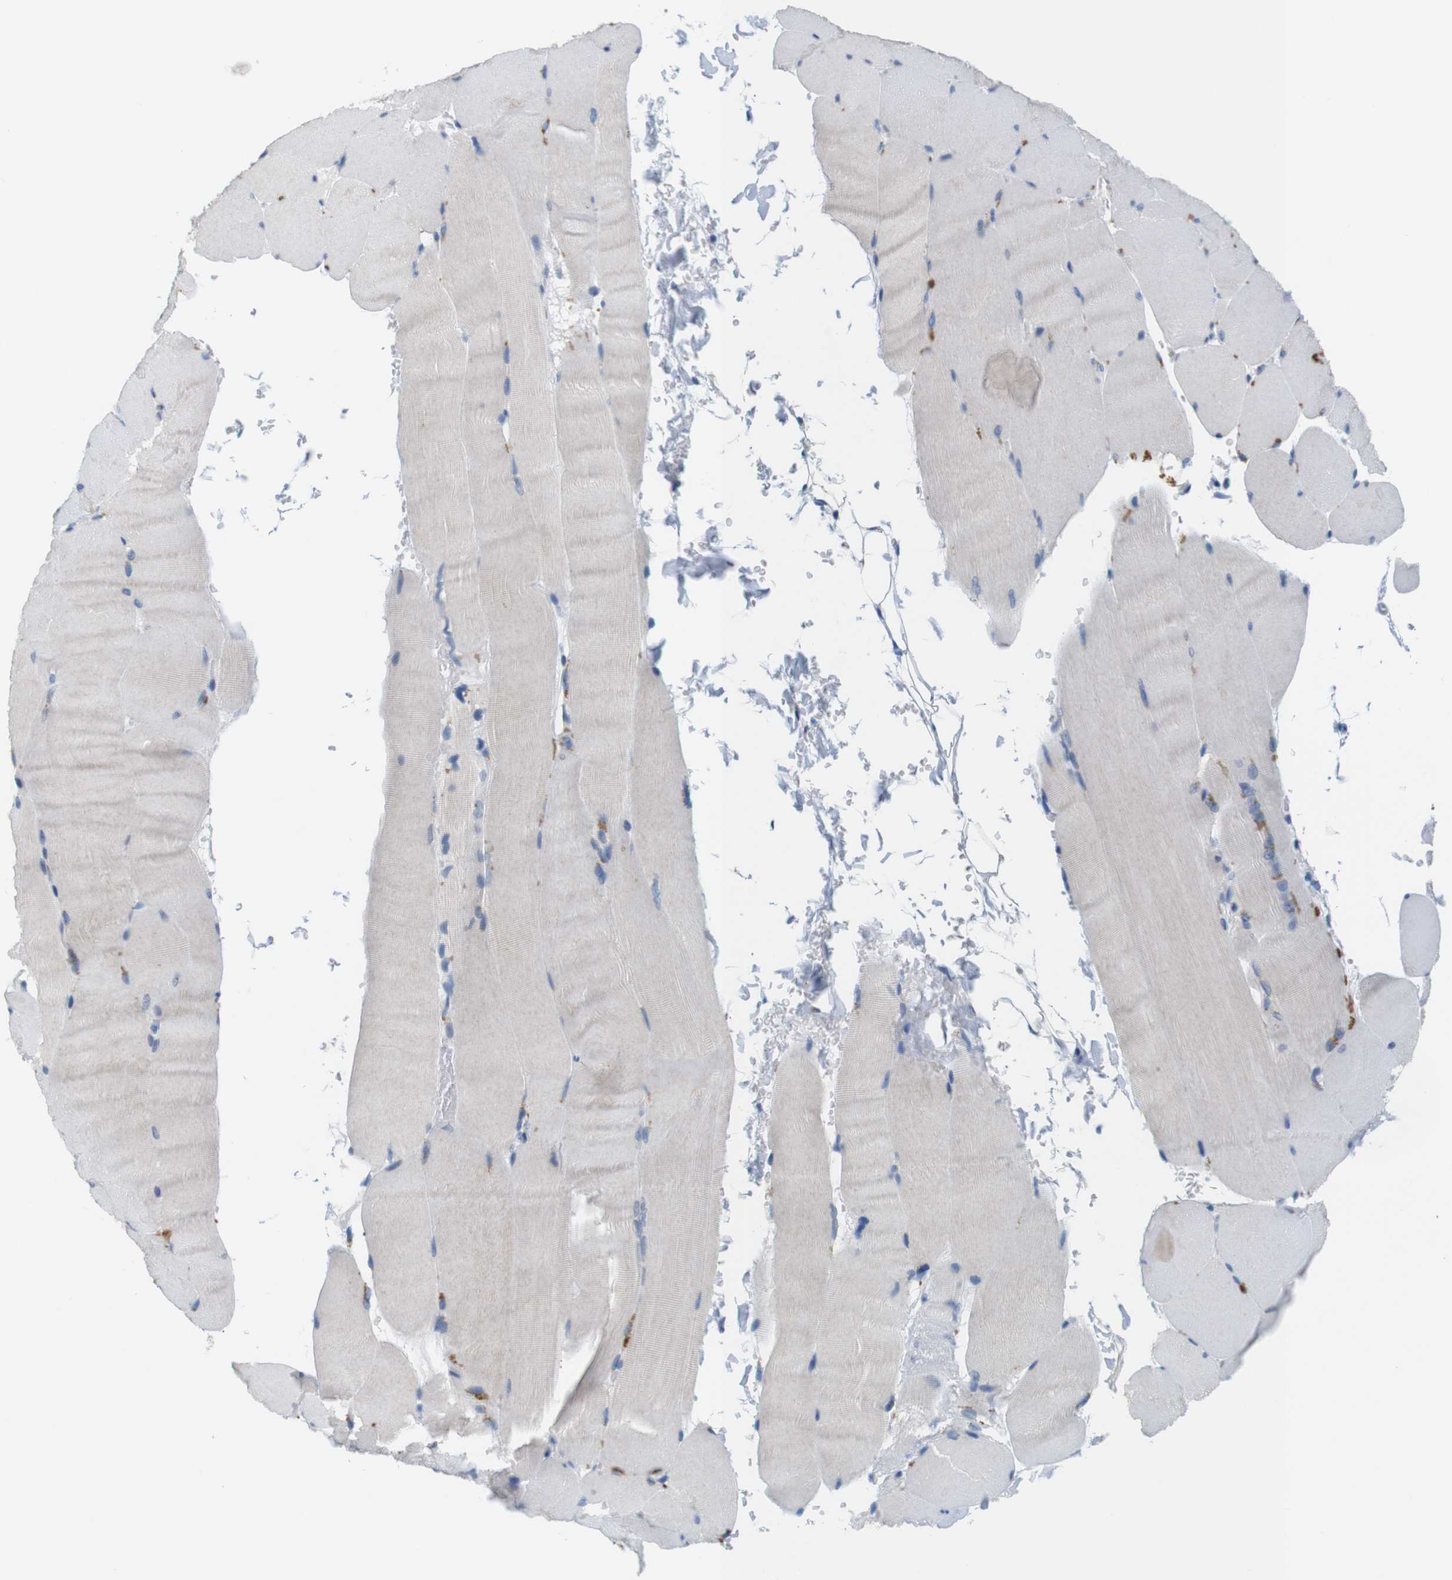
{"staining": {"intensity": "moderate", "quantity": "<25%", "location": "cytoplasmic/membranous"}, "tissue": "skeletal muscle", "cell_type": "Myocytes", "image_type": "normal", "snomed": [{"axis": "morphology", "description": "Normal tissue, NOS"}, {"axis": "topography", "description": "Skin"}, {"axis": "topography", "description": "Skeletal muscle"}], "caption": "The micrograph displays immunohistochemical staining of normal skeletal muscle. There is moderate cytoplasmic/membranous expression is identified in about <25% of myocytes.", "gene": "GOLGA2", "patient": {"sex": "male", "age": 83}}